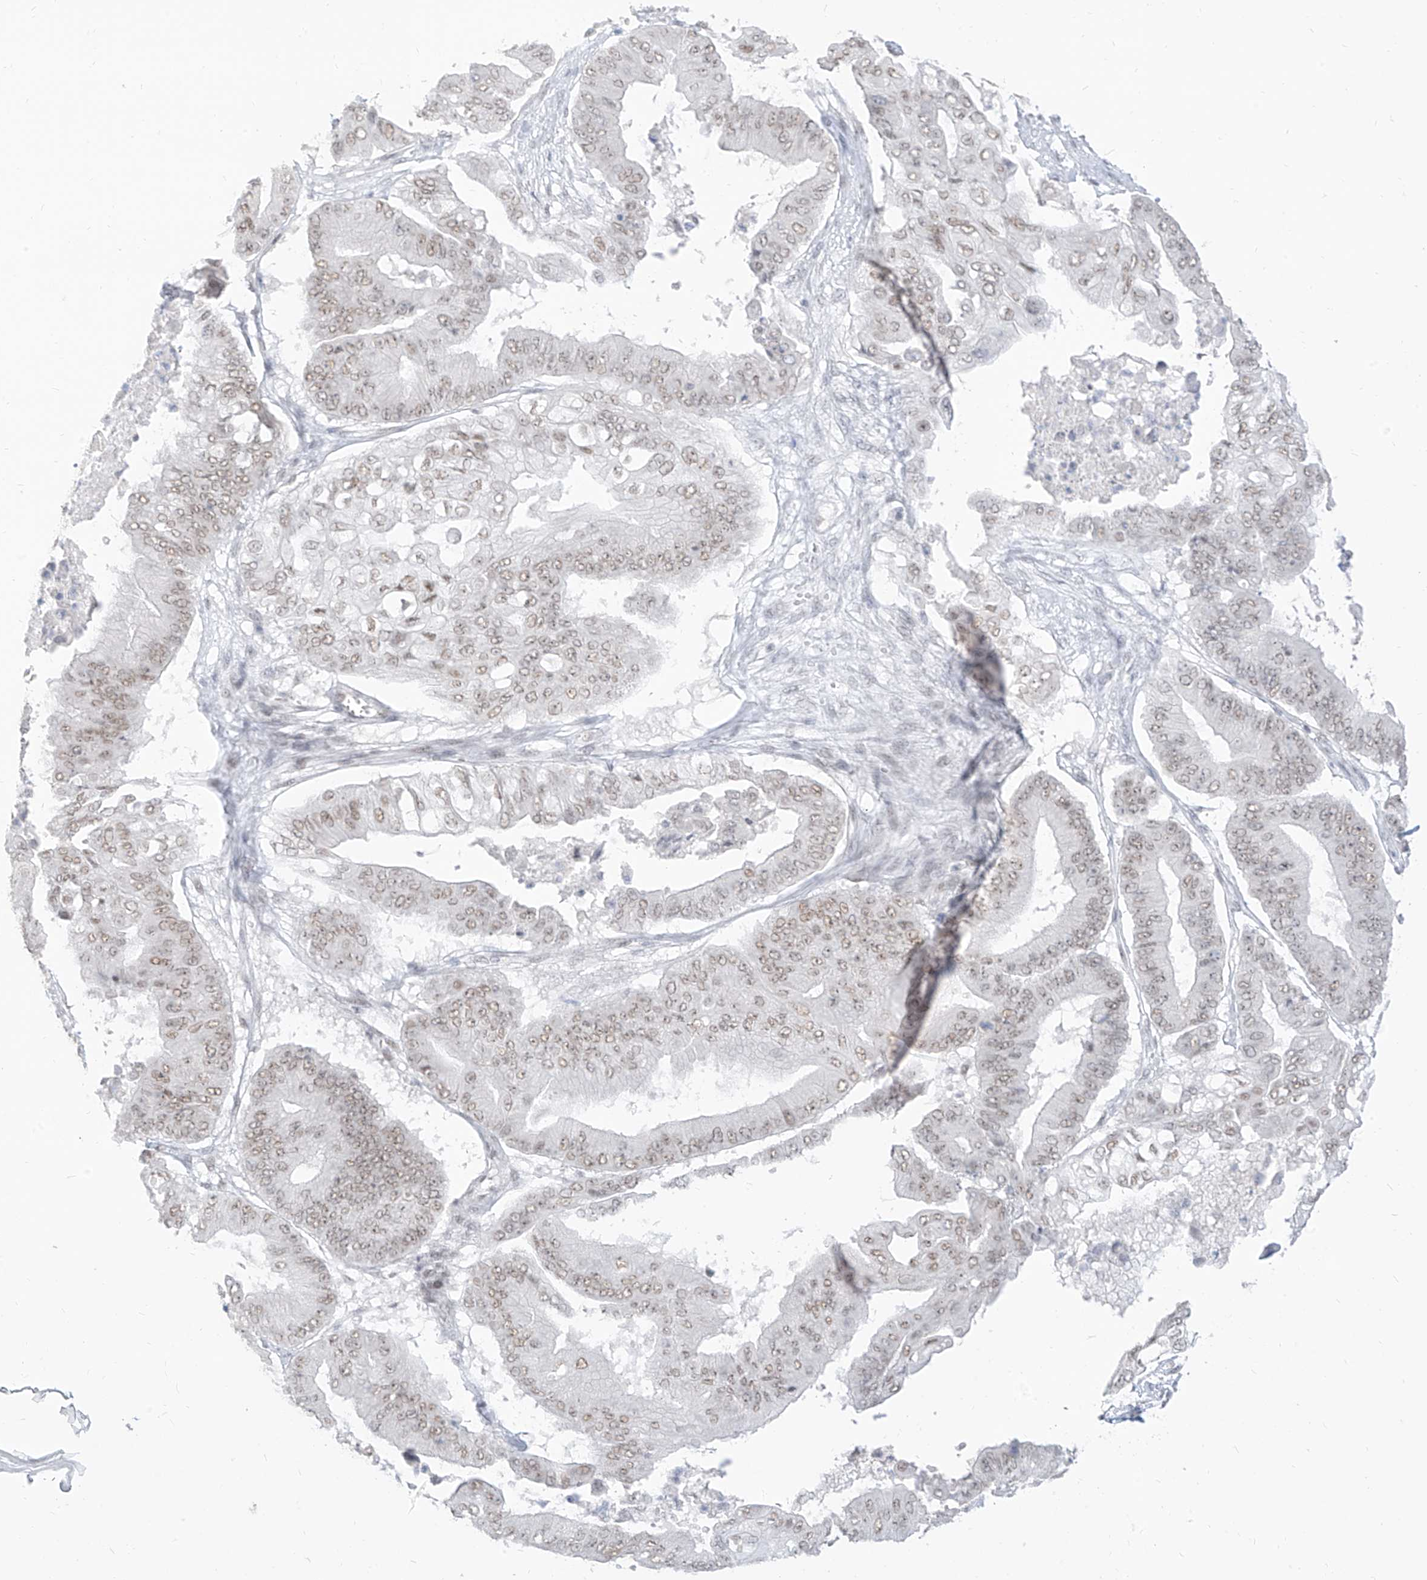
{"staining": {"intensity": "weak", "quantity": ">75%", "location": "nuclear"}, "tissue": "pancreatic cancer", "cell_type": "Tumor cells", "image_type": "cancer", "snomed": [{"axis": "morphology", "description": "Adenocarcinoma, NOS"}, {"axis": "topography", "description": "Pancreas"}], "caption": "A brown stain labels weak nuclear positivity of a protein in pancreatic cancer (adenocarcinoma) tumor cells.", "gene": "SUPT5H", "patient": {"sex": "female", "age": 77}}